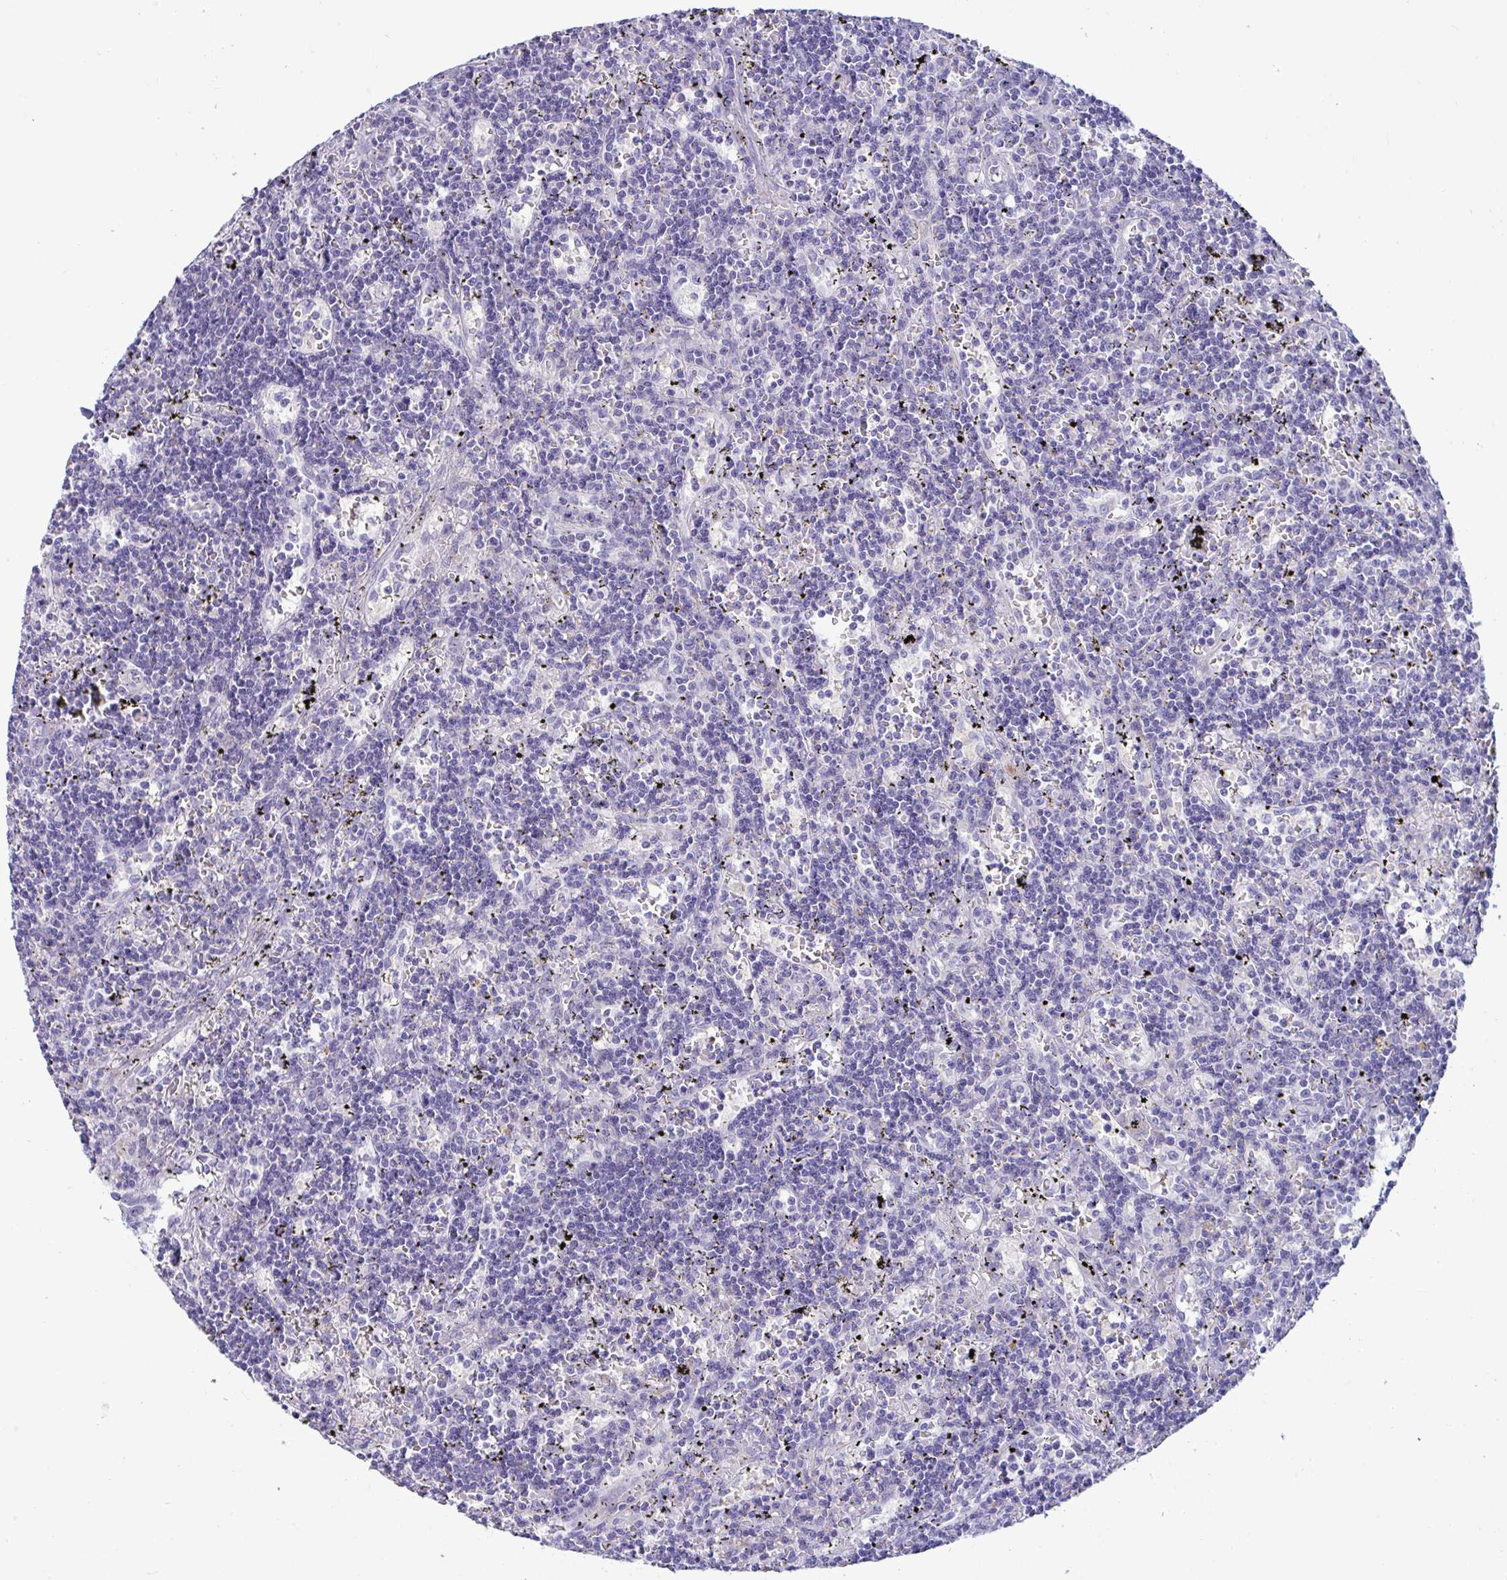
{"staining": {"intensity": "negative", "quantity": "none", "location": "none"}, "tissue": "lymphoma", "cell_type": "Tumor cells", "image_type": "cancer", "snomed": [{"axis": "morphology", "description": "Malignant lymphoma, non-Hodgkin's type, Low grade"}, {"axis": "topography", "description": "Spleen"}], "caption": "Tumor cells show no significant positivity in low-grade malignant lymphoma, non-Hodgkin's type.", "gene": "TFPI2", "patient": {"sex": "male", "age": 60}}